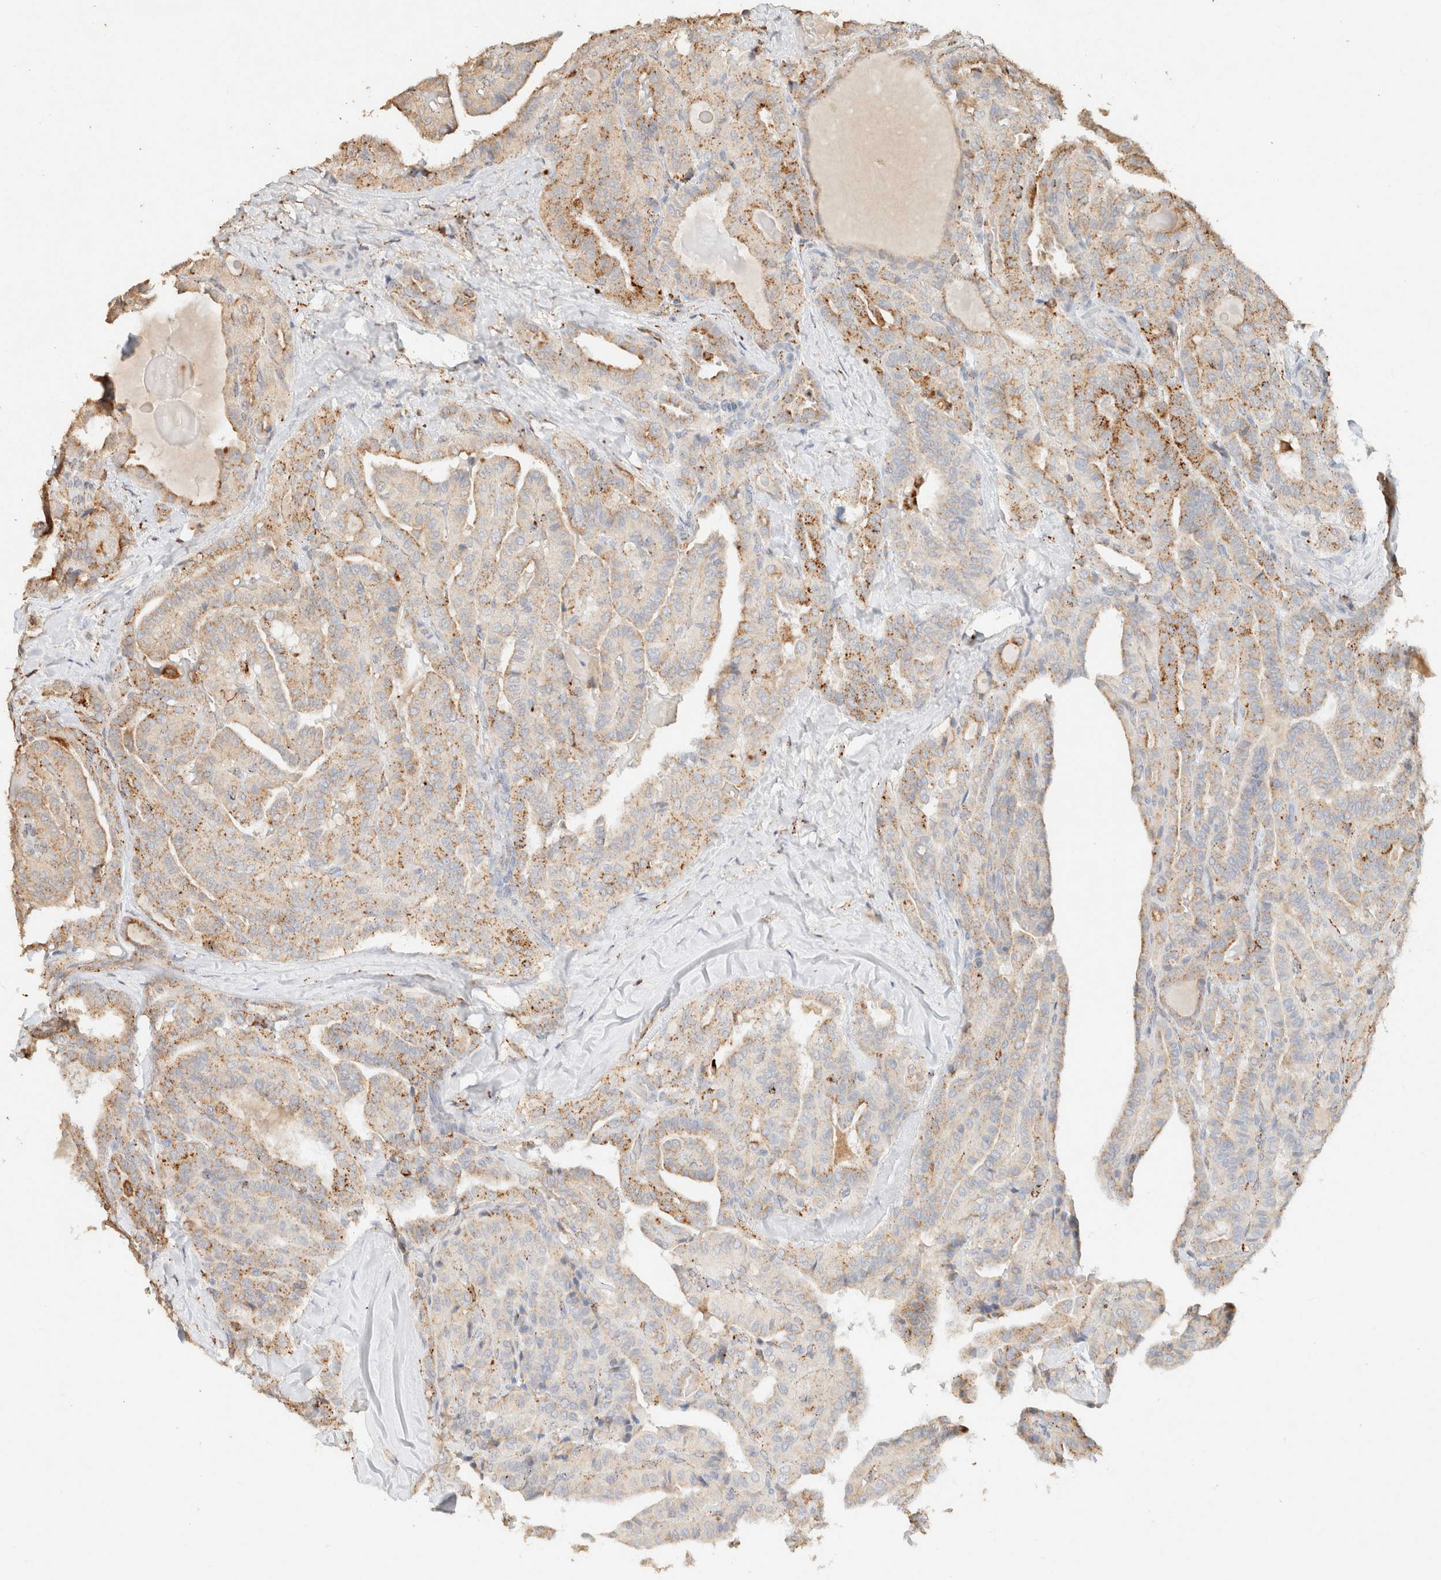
{"staining": {"intensity": "moderate", "quantity": "25%-75%", "location": "cytoplasmic/membranous"}, "tissue": "thyroid cancer", "cell_type": "Tumor cells", "image_type": "cancer", "snomed": [{"axis": "morphology", "description": "Papillary adenocarcinoma, NOS"}, {"axis": "topography", "description": "Thyroid gland"}], "caption": "IHC staining of thyroid cancer, which reveals medium levels of moderate cytoplasmic/membranous staining in about 25%-75% of tumor cells indicating moderate cytoplasmic/membranous protein positivity. The staining was performed using DAB (brown) for protein detection and nuclei were counterstained in hematoxylin (blue).", "gene": "CTSC", "patient": {"sex": "male", "age": 77}}